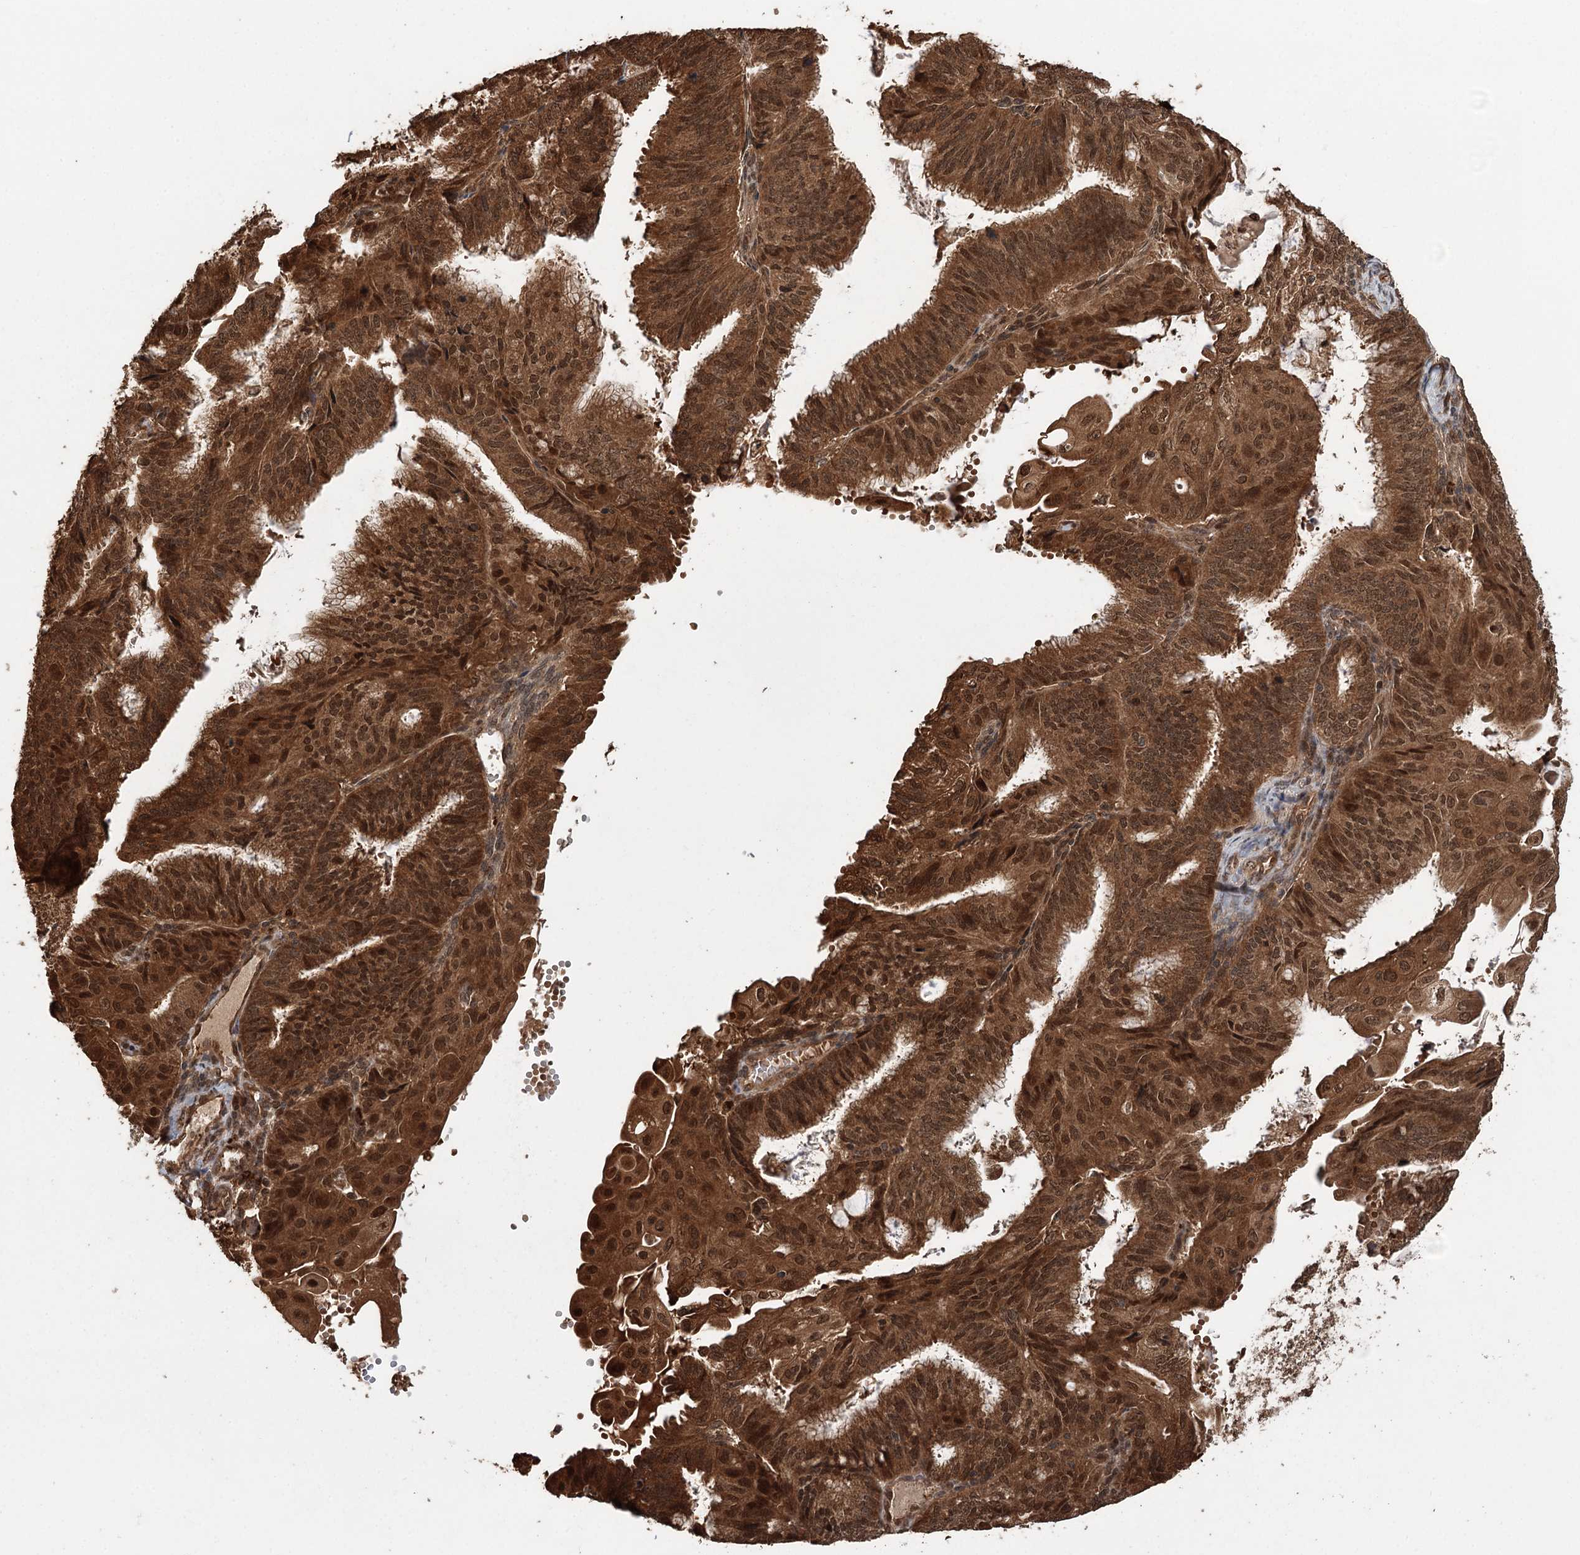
{"staining": {"intensity": "strong", "quantity": ">75%", "location": "cytoplasmic/membranous,nuclear"}, "tissue": "endometrial cancer", "cell_type": "Tumor cells", "image_type": "cancer", "snomed": [{"axis": "morphology", "description": "Adenocarcinoma, NOS"}, {"axis": "topography", "description": "Endometrium"}], "caption": "This is a photomicrograph of IHC staining of endometrial cancer, which shows strong staining in the cytoplasmic/membranous and nuclear of tumor cells.", "gene": "N6AMT1", "patient": {"sex": "female", "age": 49}}